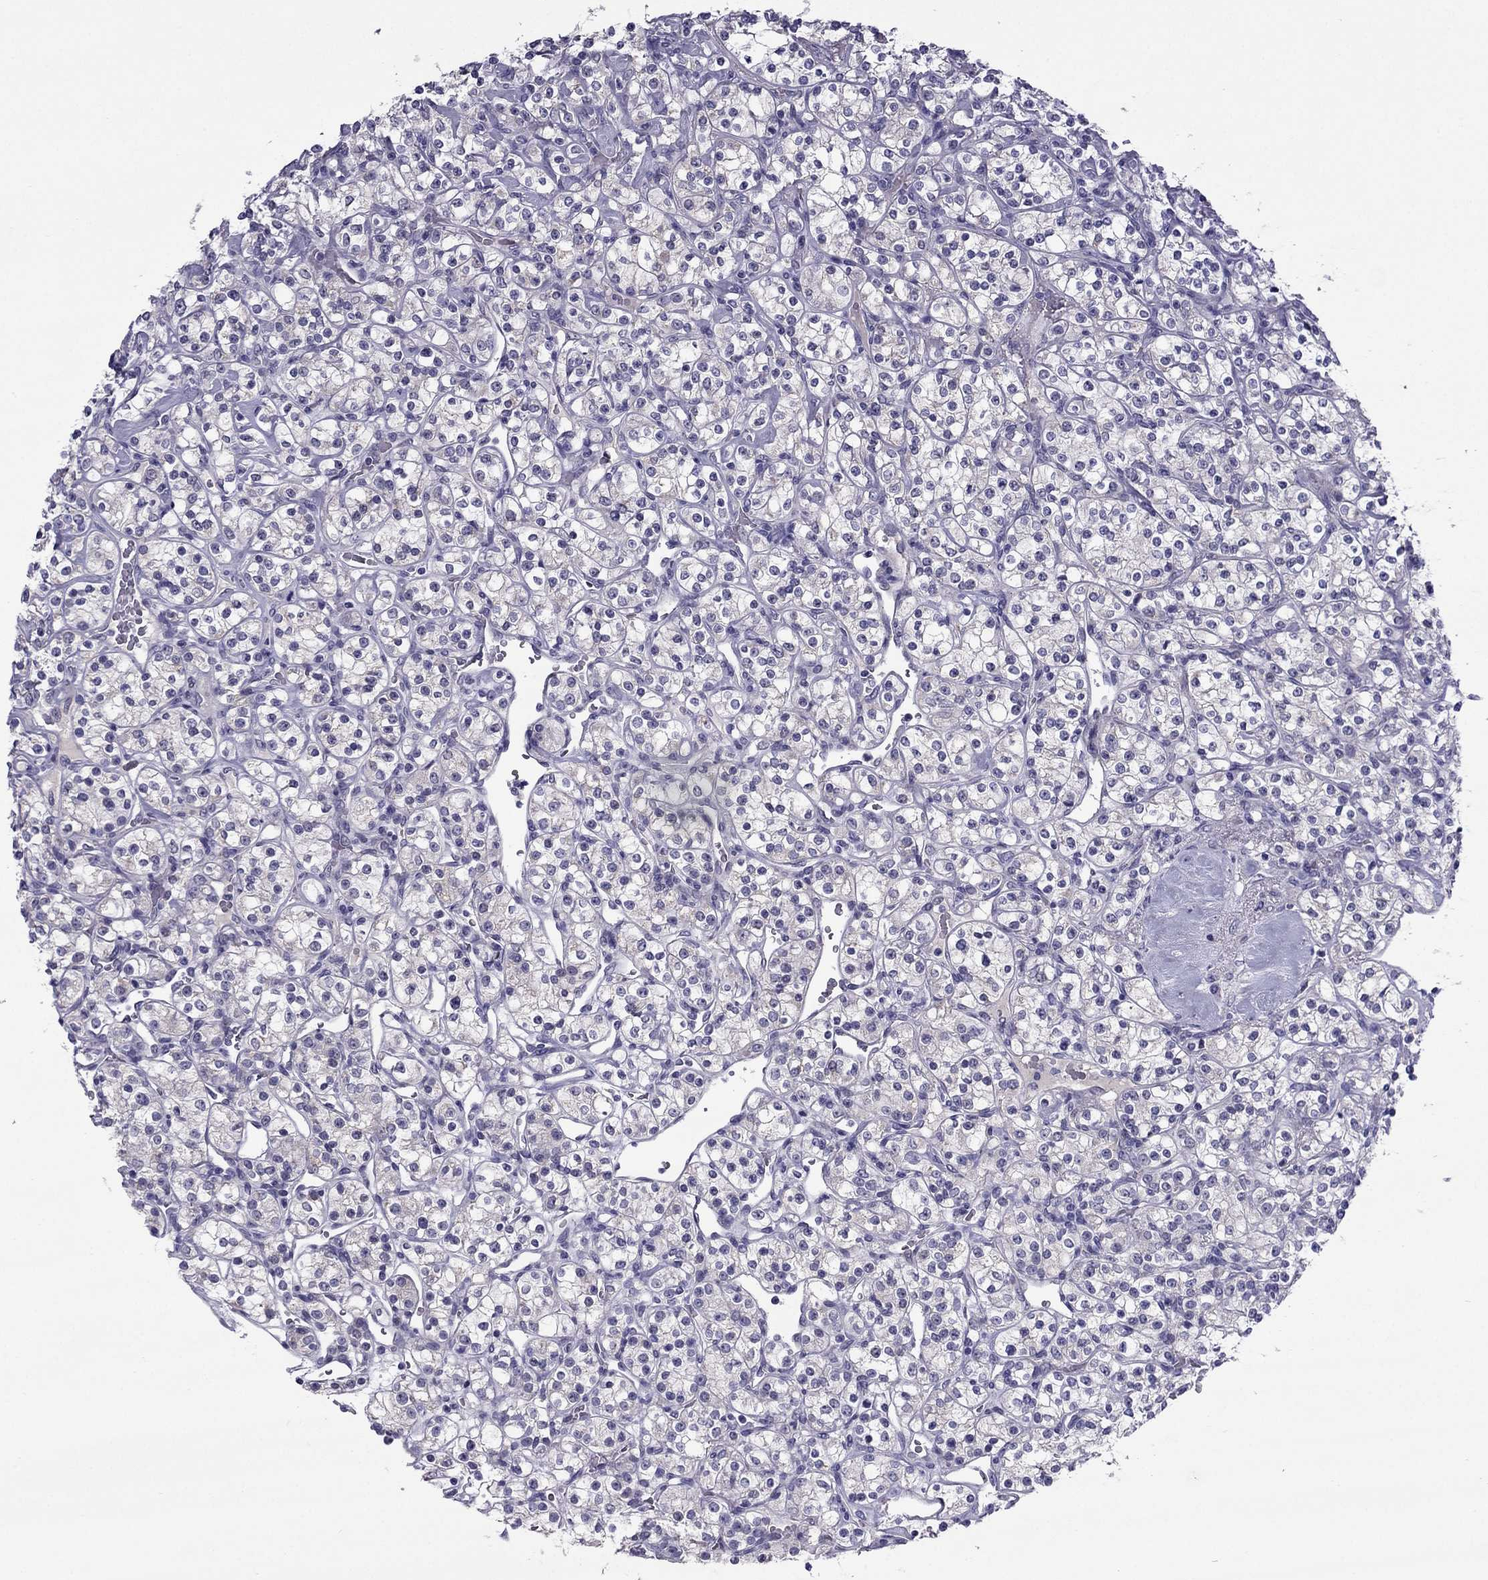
{"staining": {"intensity": "negative", "quantity": "none", "location": "none"}, "tissue": "renal cancer", "cell_type": "Tumor cells", "image_type": "cancer", "snomed": [{"axis": "morphology", "description": "Adenocarcinoma, NOS"}, {"axis": "topography", "description": "Kidney"}], "caption": "IHC of renal cancer reveals no staining in tumor cells.", "gene": "MYBPH", "patient": {"sex": "male", "age": 77}}